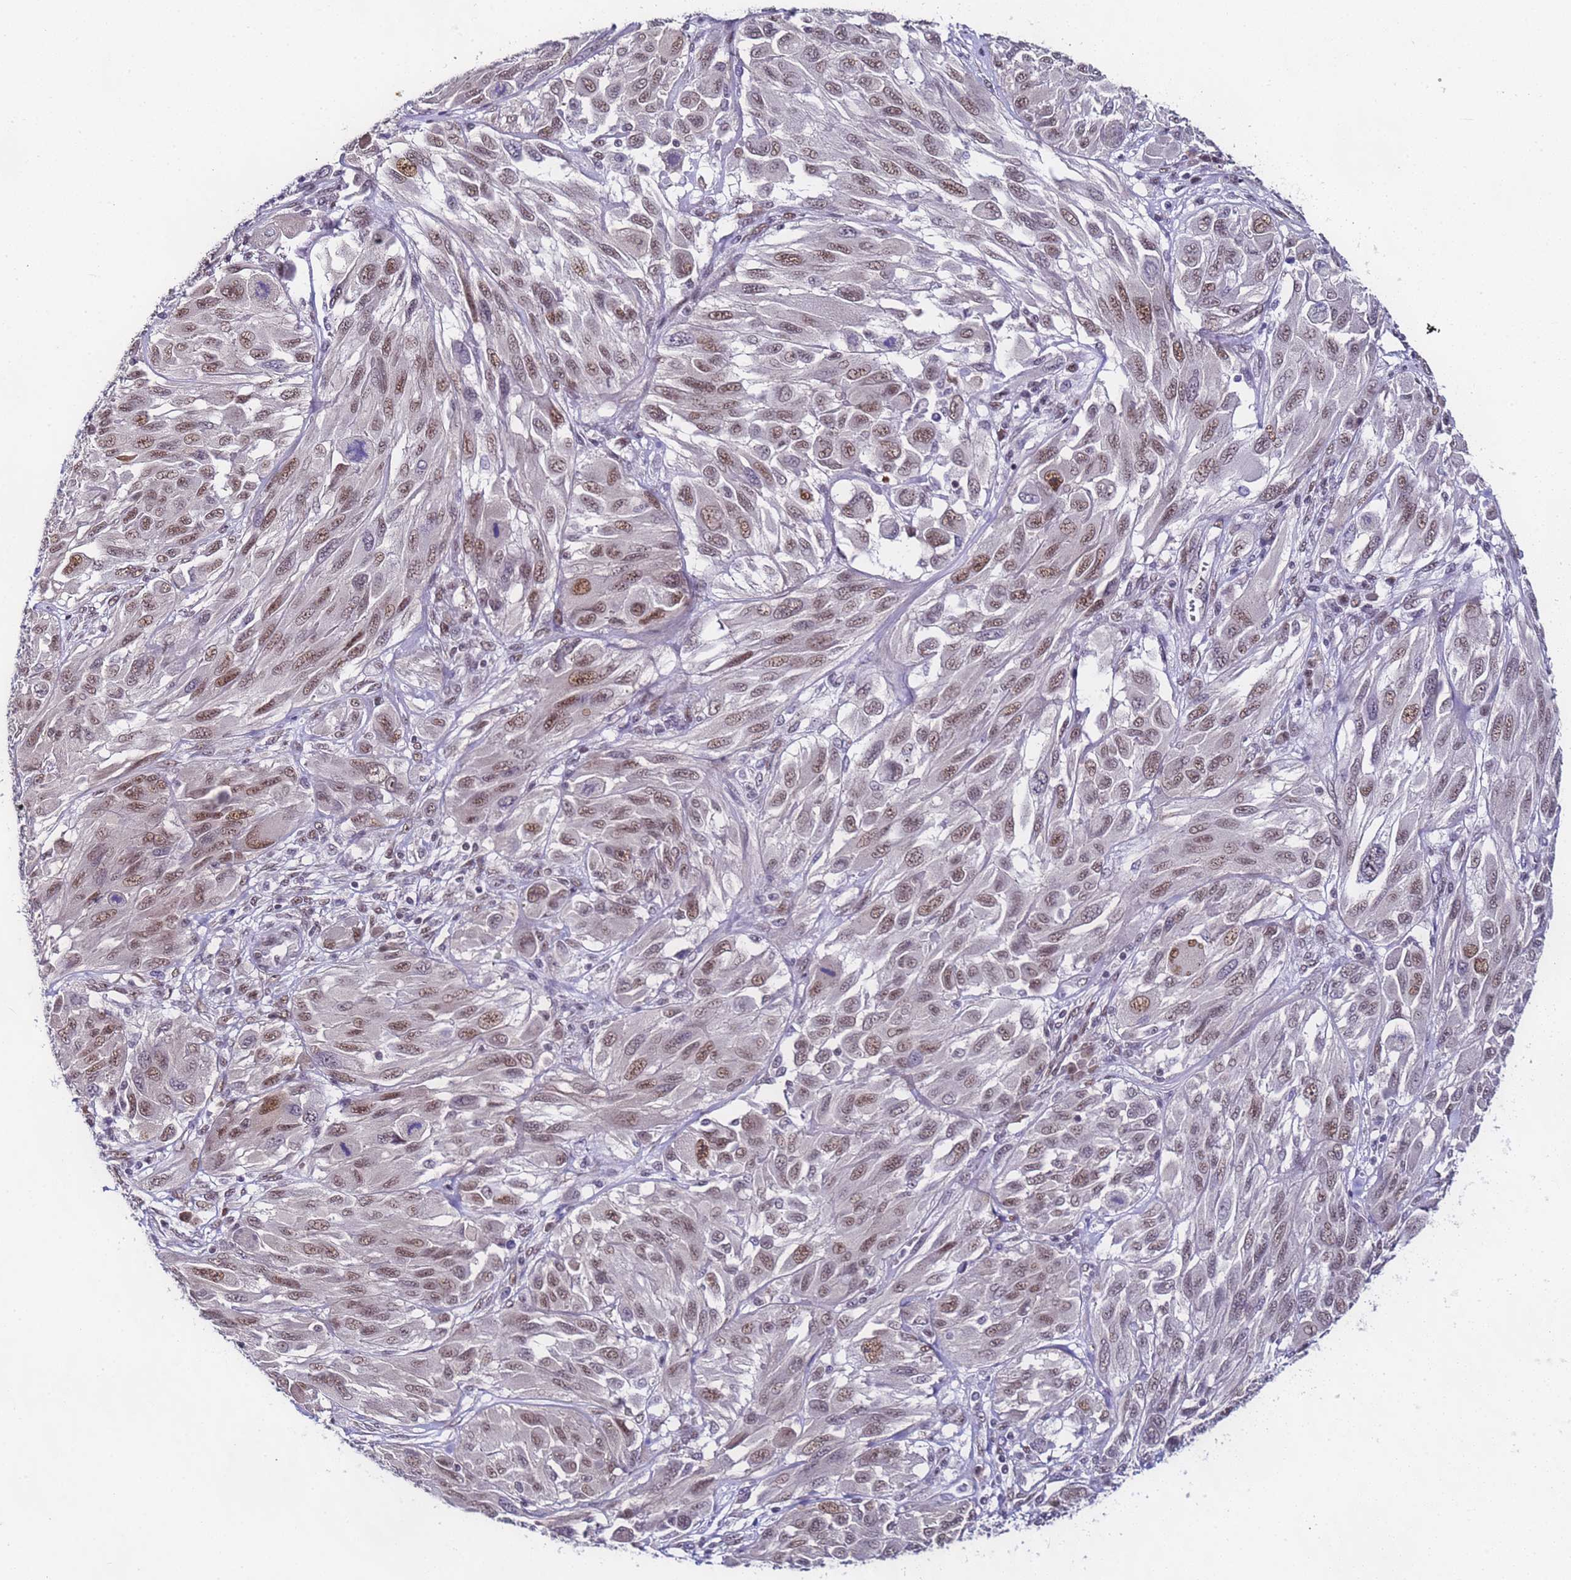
{"staining": {"intensity": "moderate", "quantity": ">75%", "location": "nuclear"}, "tissue": "melanoma", "cell_type": "Tumor cells", "image_type": "cancer", "snomed": [{"axis": "morphology", "description": "Malignant melanoma, NOS"}, {"axis": "topography", "description": "Skin"}], "caption": "Protein expression analysis of human melanoma reveals moderate nuclear positivity in about >75% of tumor cells.", "gene": "FNBP4", "patient": {"sex": "female", "age": 91}}